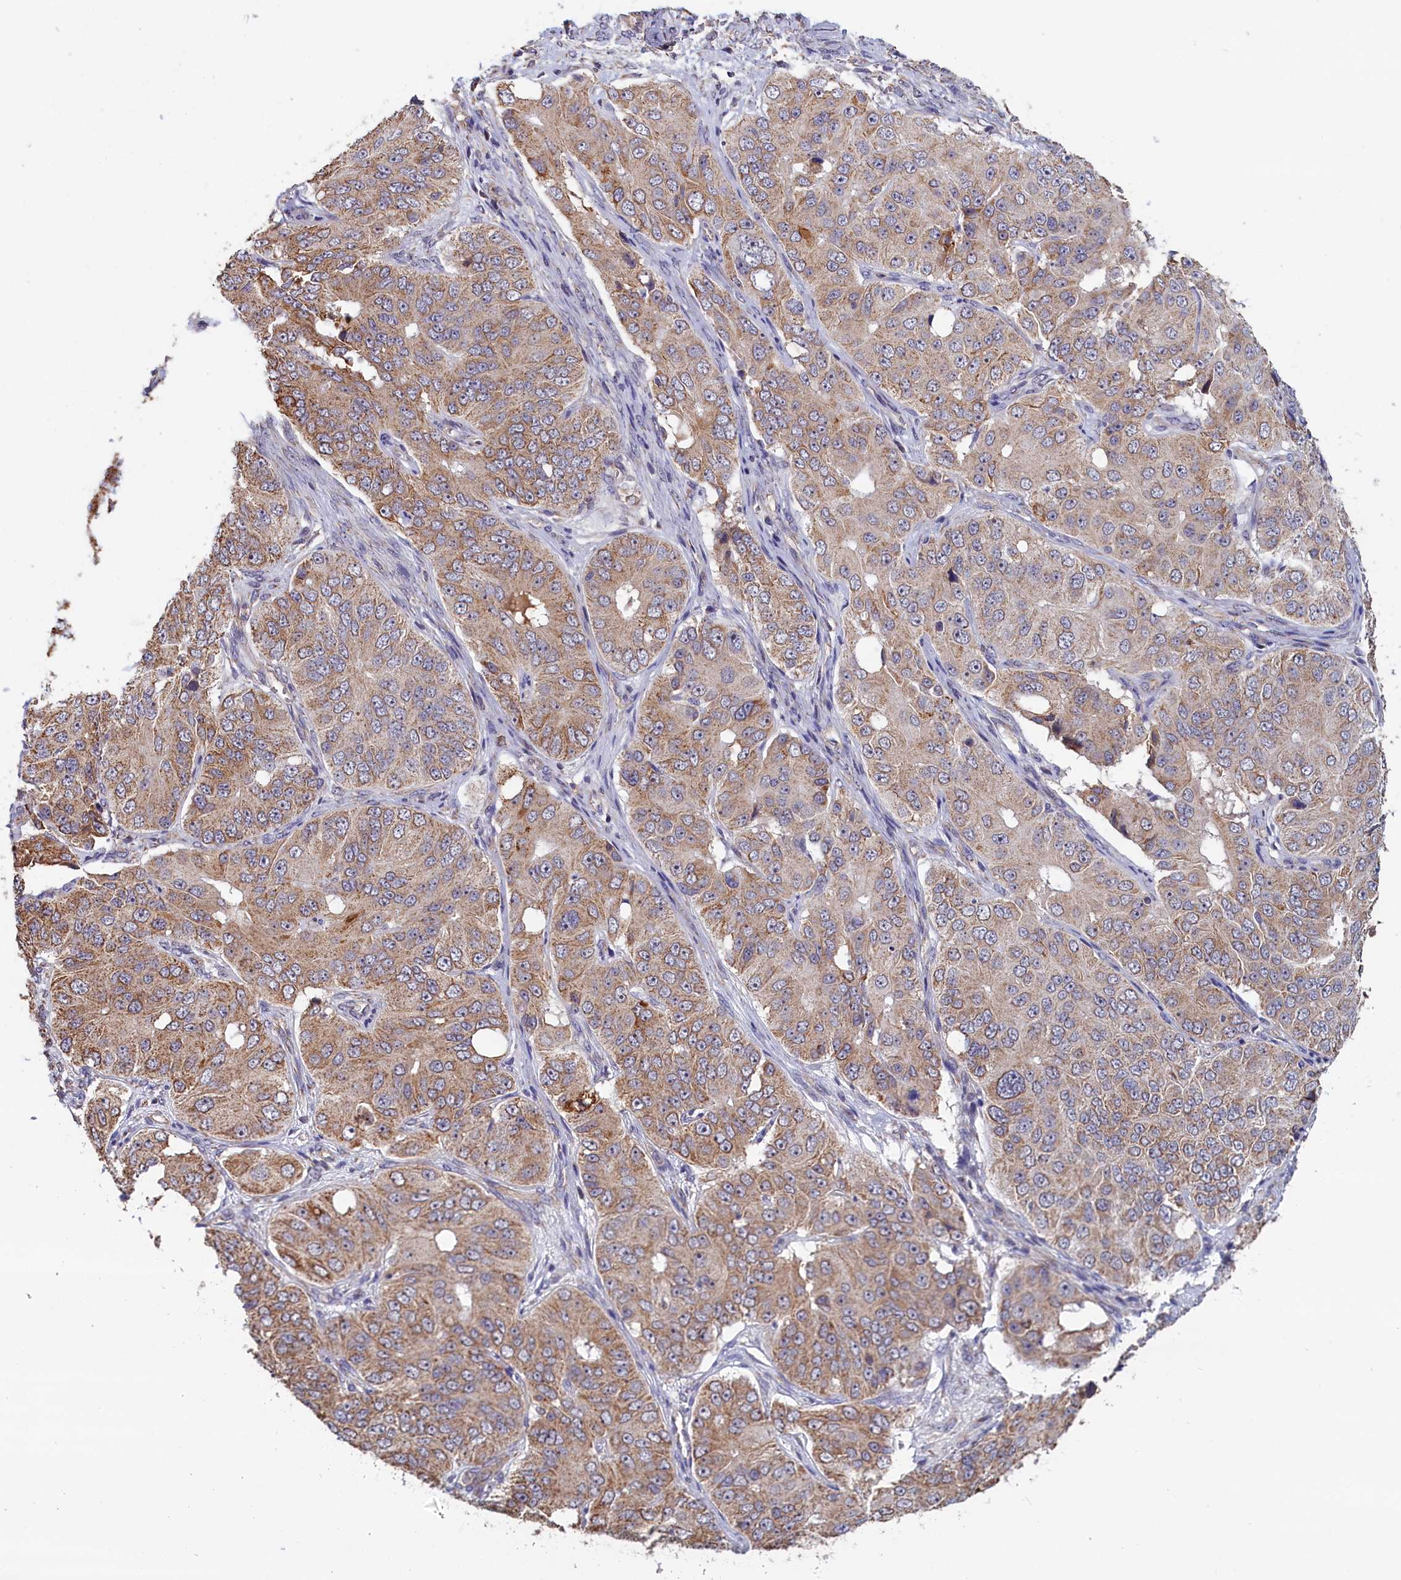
{"staining": {"intensity": "moderate", "quantity": "25%-75%", "location": "cytoplasmic/membranous"}, "tissue": "ovarian cancer", "cell_type": "Tumor cells", "image_type": "cancer", "snomed": [{"axis": "morphology", "description": "Carcinoma, endometroid"}, {"axis": "topography", "description": "Ovary"}], "caption": "Brown immunohistochemical staining in ovarian cancer (endometroid carcinoma) exhibits moderate cytoplasmic/membranous staining in approximately 25%-75% of tumor cells.", "gene": "ZNF816", "patient": {"sex": "female", "age": 51}}